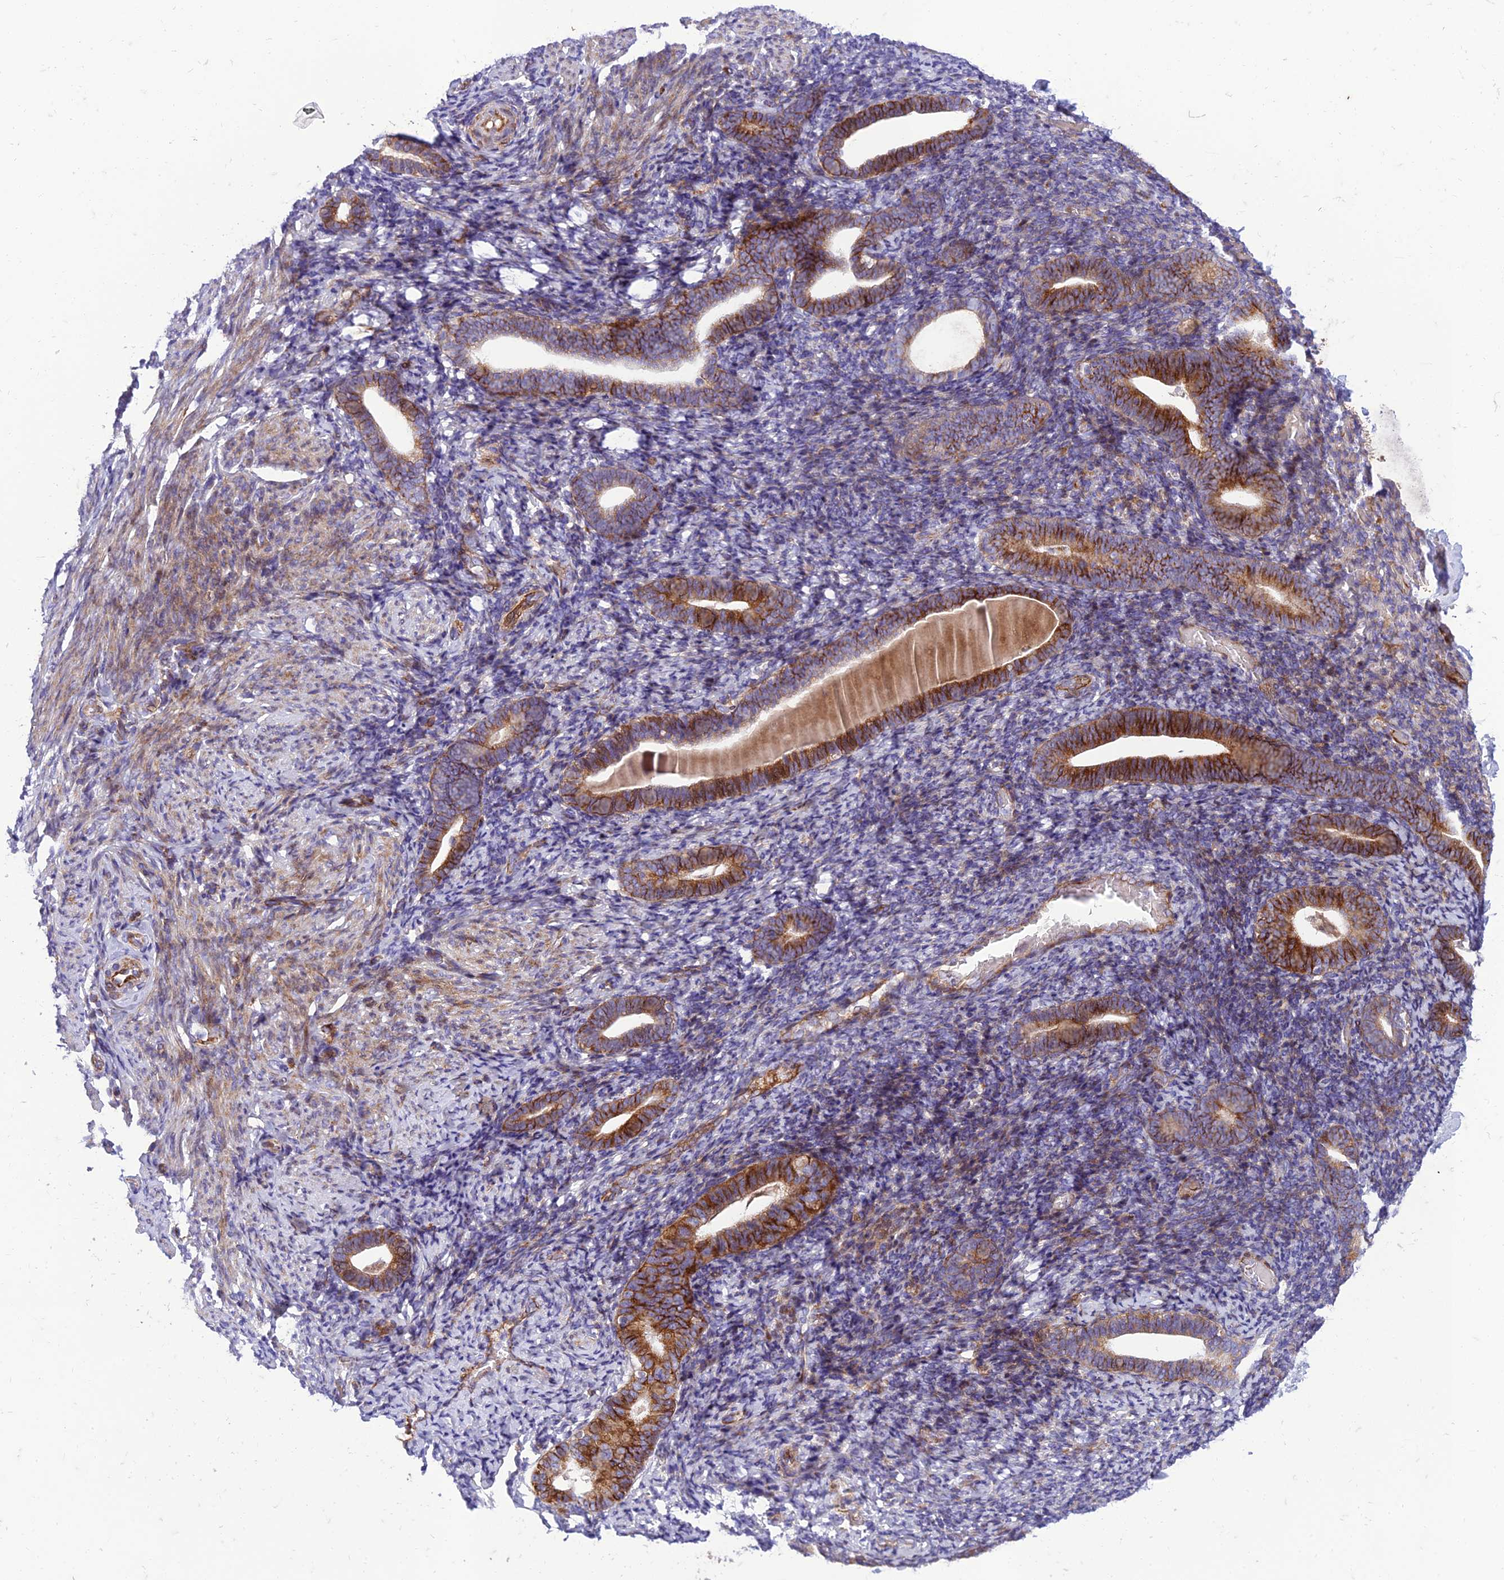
{"staining": {"intensity": "negative", "quantity": "none", "location": "none"}, "tissue": "endometrium", "cell_type": "Cells in endometrial stroma", "image_type": "normal", "snomed": [{"axis": "morphology", "description": "Normal tissue, NOS"}, {"axis": "topography", "description": "Endometrium"}], "caption": "This is an IHC image of normal endometrium. There is no positivity in cells in endometrial stroma.", "gene": "SEL1L3", "patient": {"sex": "female", "age": 51}}